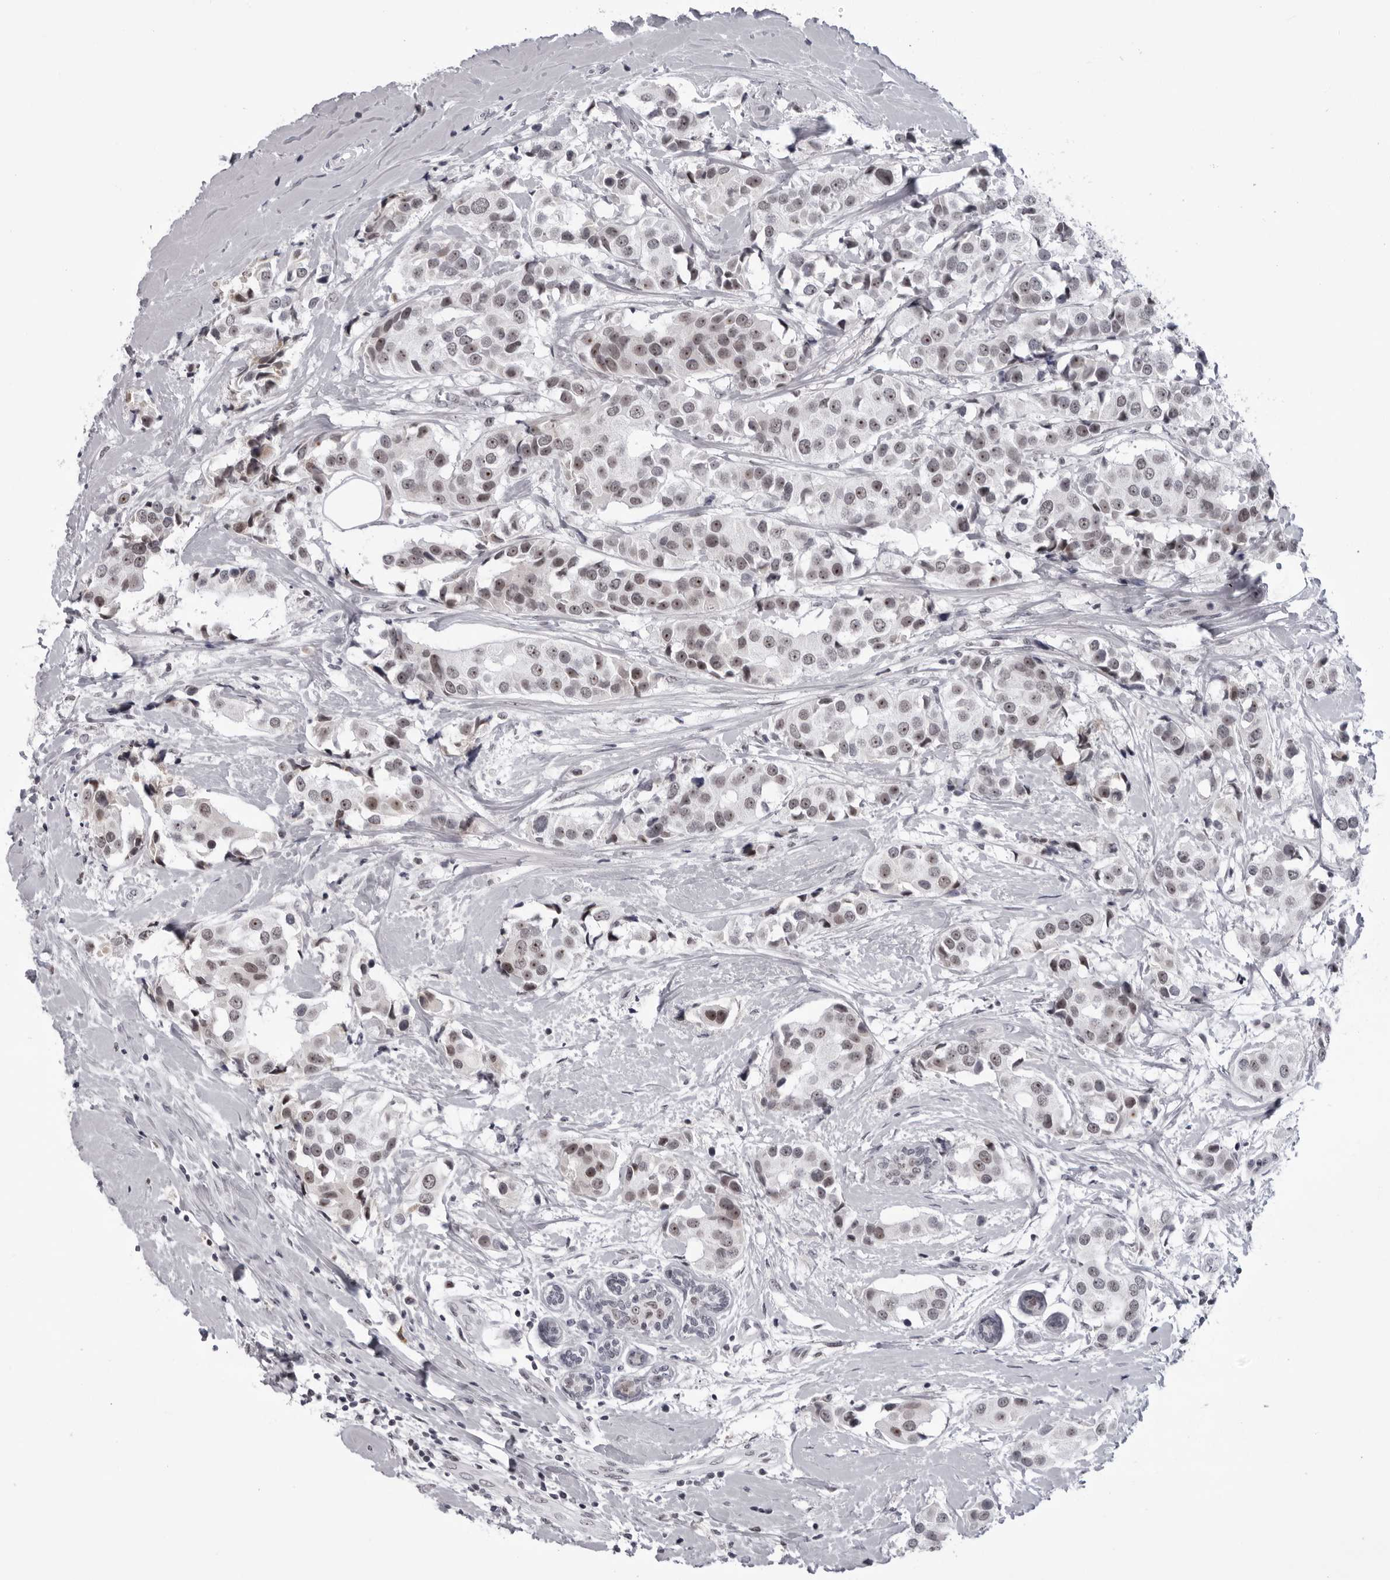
{"staining": {"intensity": "moderate", "quantity": ">75%", "location": "nuclear"}, "tissue": "breast cancer", "cell_type": "Tumor cells", "image_type": "cancer", "snomed": [{"axis": "morphology", "description": "Normal tissue, NOS"}, {"axis": "morphology", "description": "Duct carcinoma"}, {"axis": "topography", "description": "Breast"}], "caption": "This photomicrograph shows breast intraductal carcinoma stained with IHC to label a protein in brown. The nuclear of tumor cells show moderate positivity for the protein. Nuclei are counter-stained blue.", "gene": "EXOSC10", "patient": {"sex": "female", "age": 39}}